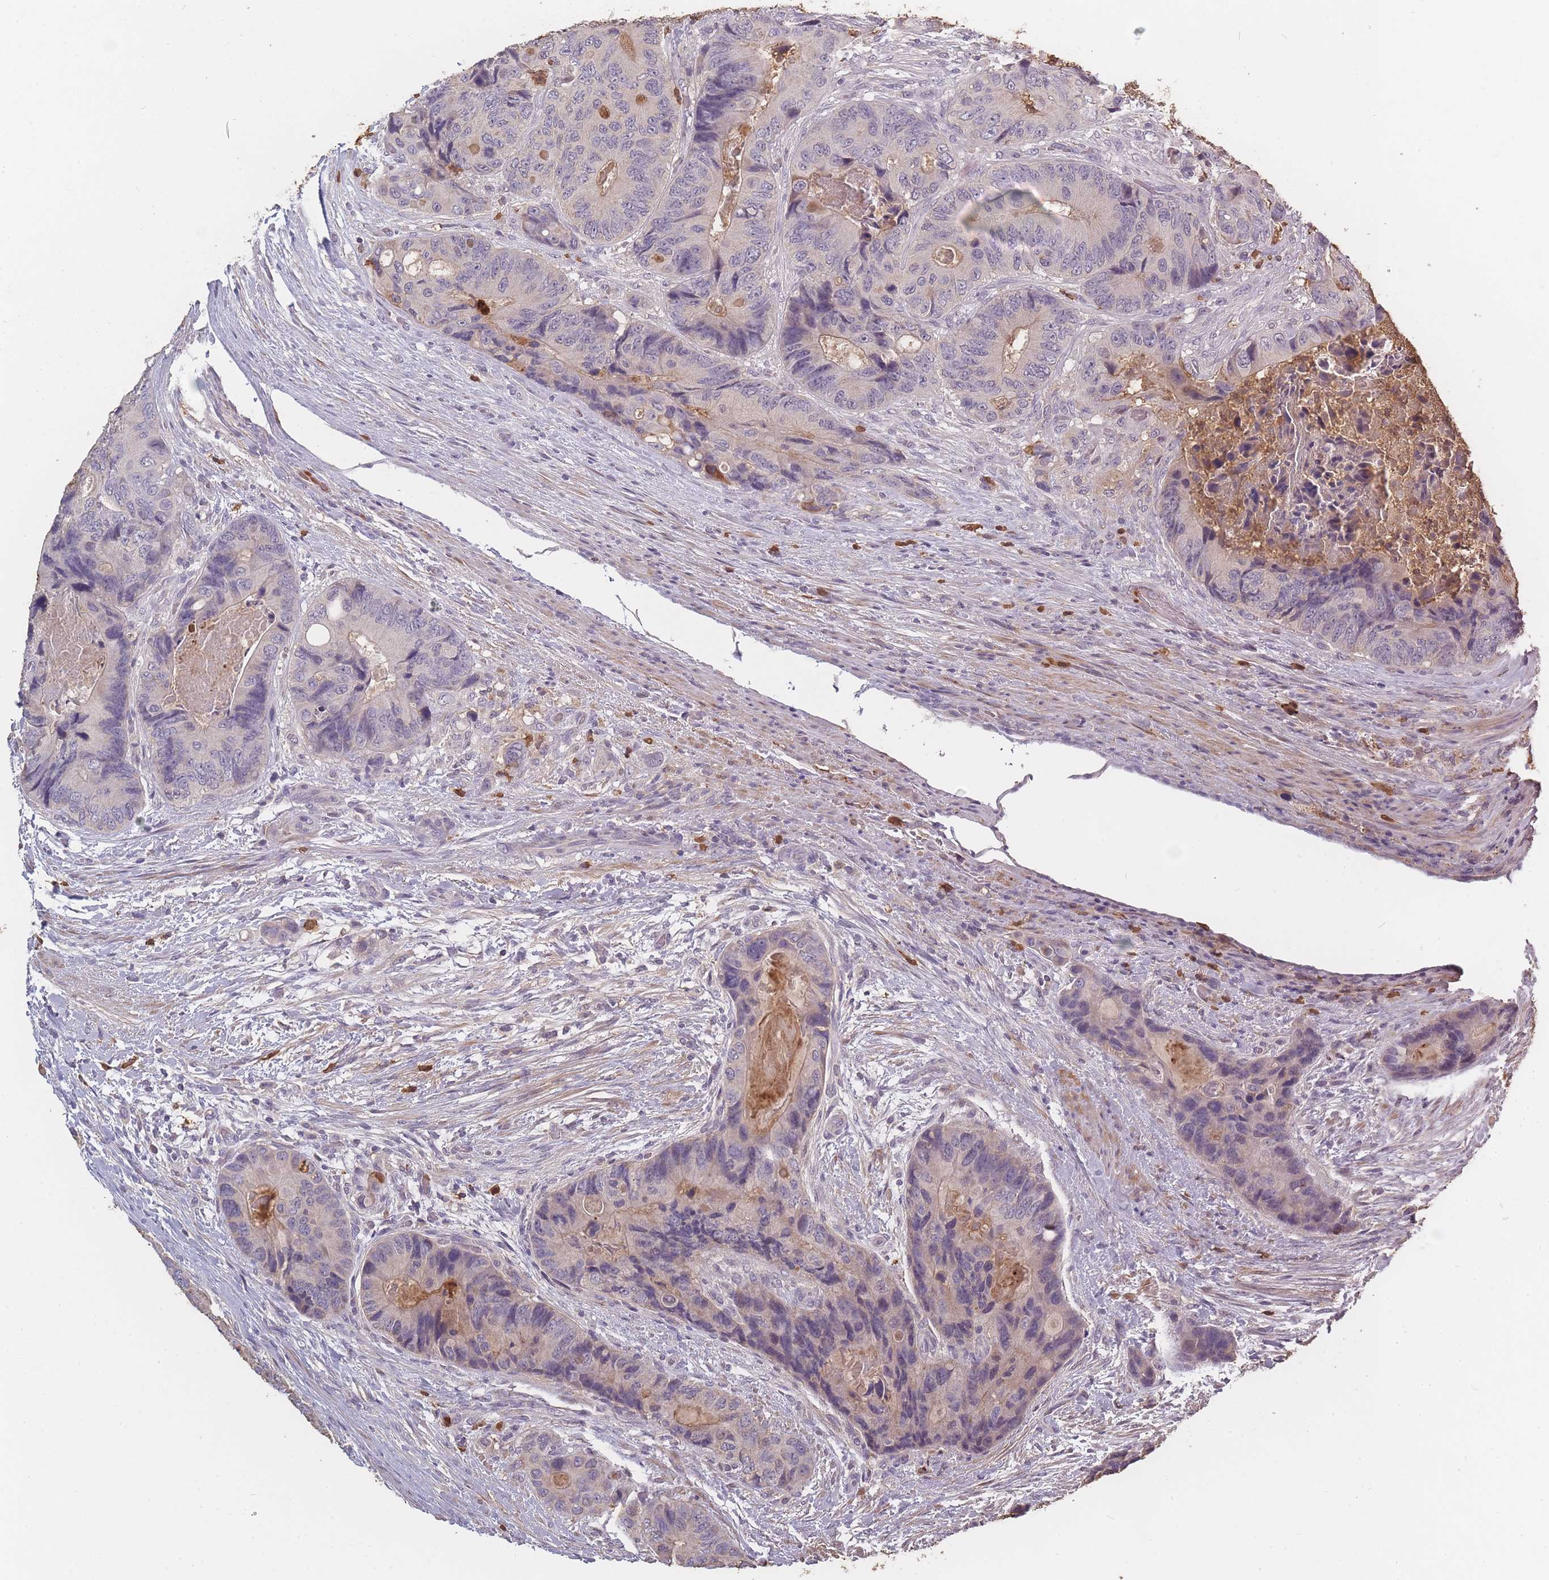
{"staining": {"intensity": "weak", "quantity": "<25%", "location": "cytoplasmic/membranous"}, "tissue": "colorectal cancer", "cell_type": "Tumor cells", "image_type": "cancer", "snomed": [{"axis": "morphology", "description": "Adenocarcinoma, NOS"}, {"axis": "topography", "description": "Colon"}], "caption": "Immunohistochemistry photomicrograph of colorectal cancer stained for a protein (brown), which displays no expression in tumor cells.", "gene": "BST1", "patient": {"sex": "male", "age": 84}}